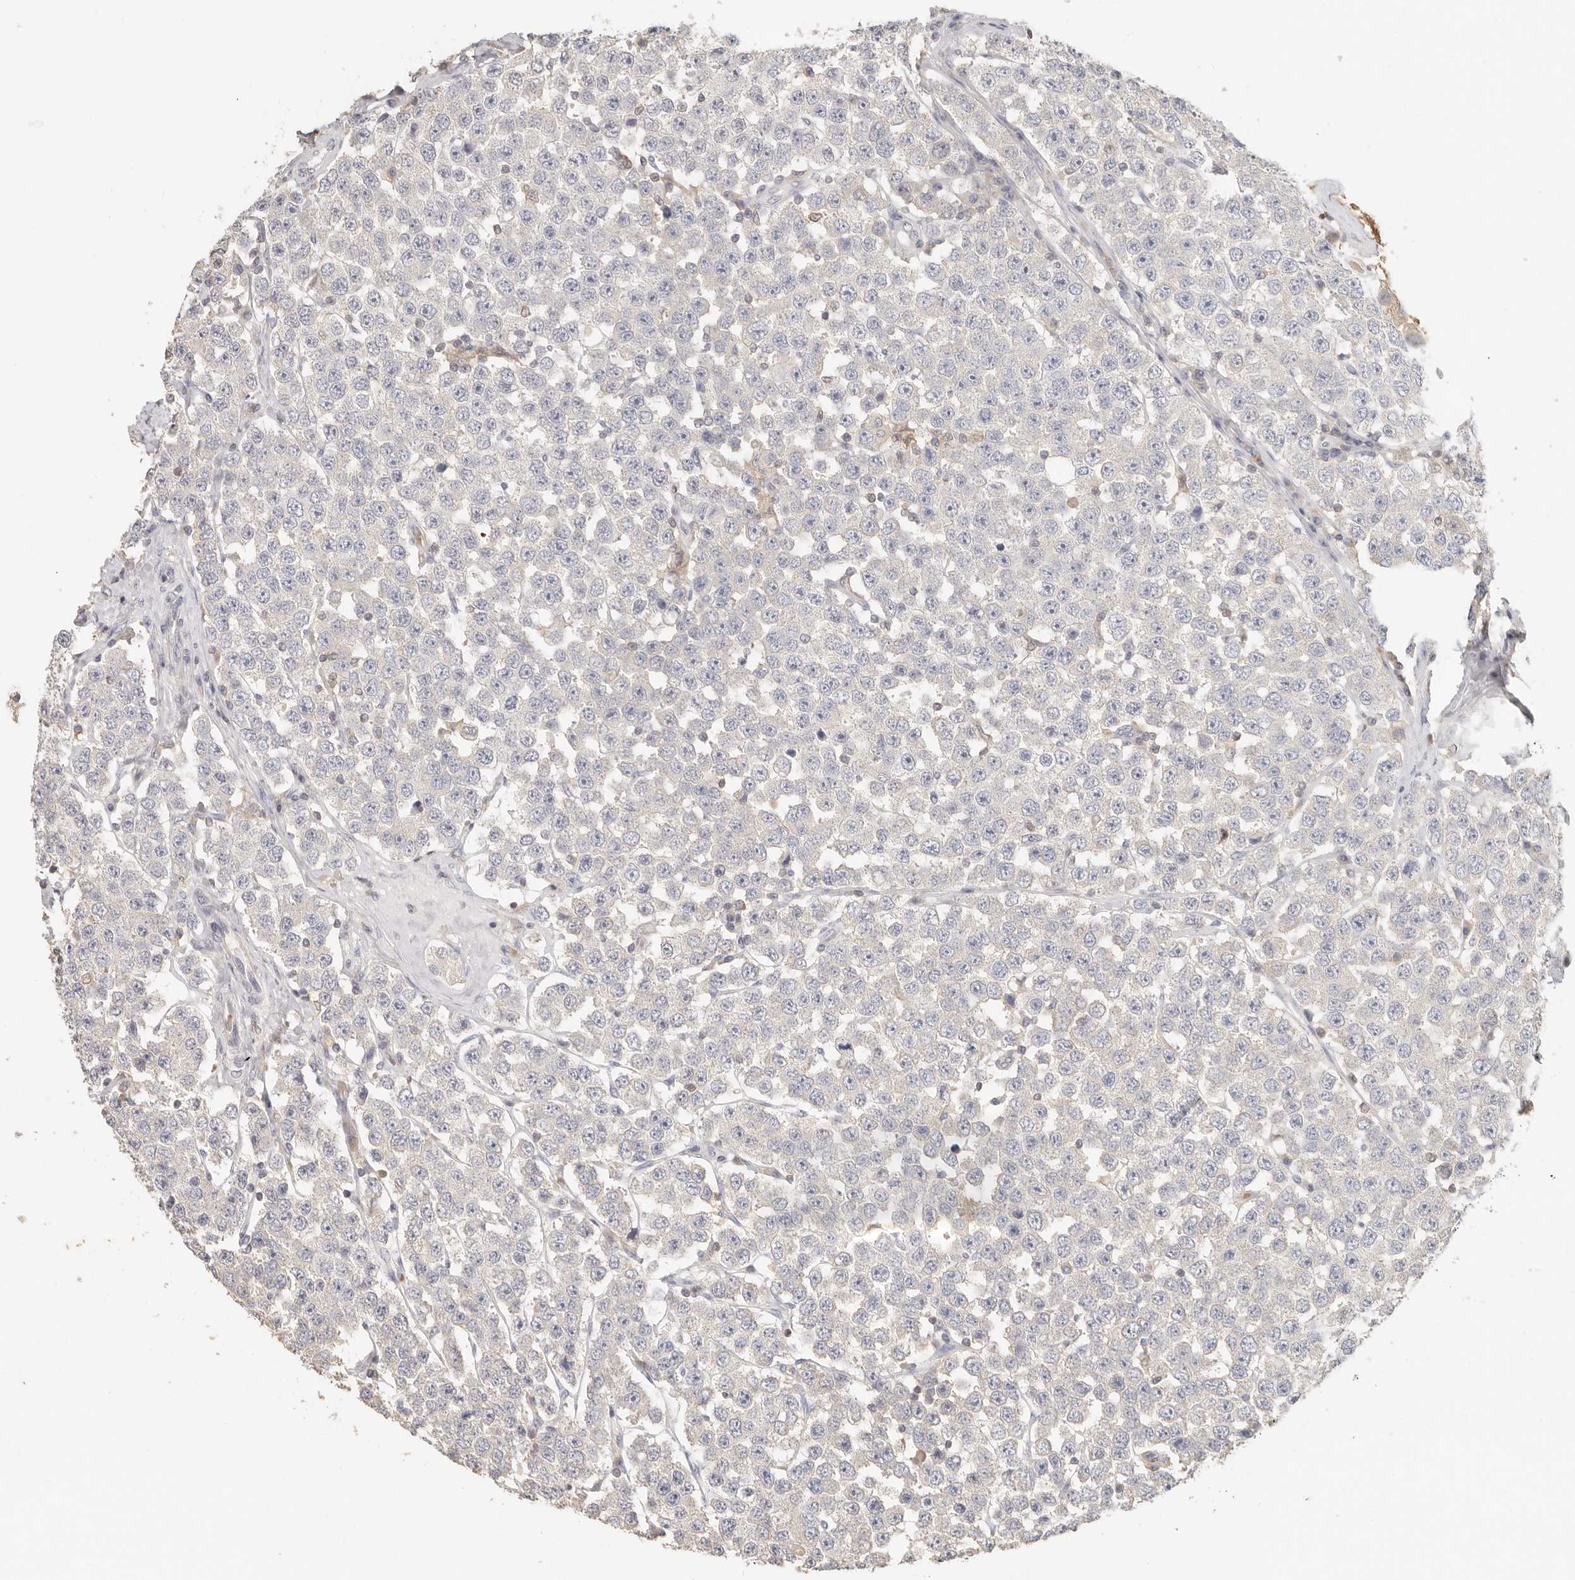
{"staining": {"intensity": "negative", "quantity": "none", "location": "none"}, "tissue": "testis cancer", "cell_type": "Tumor cells", "image_type": "cancer", "snomed": [{"axis": "morphology", "description": "Seminoma, NOS"}, {"axis": "topography", "description": "Testis"}], "caption": "A high-resolution histopathology image shows immunohistochemistry staining of testis seminoma, which displays no significant expression in tumor cells. The staining was performed using DAB (3,3'-diaminobenzidine) to visualize the protein expression in brown, while the nuclei were stained in blue with hematoxylin (Magnification: 20x).", "gene": "CSK", "patient": {"sex": "male", "age": 28}}